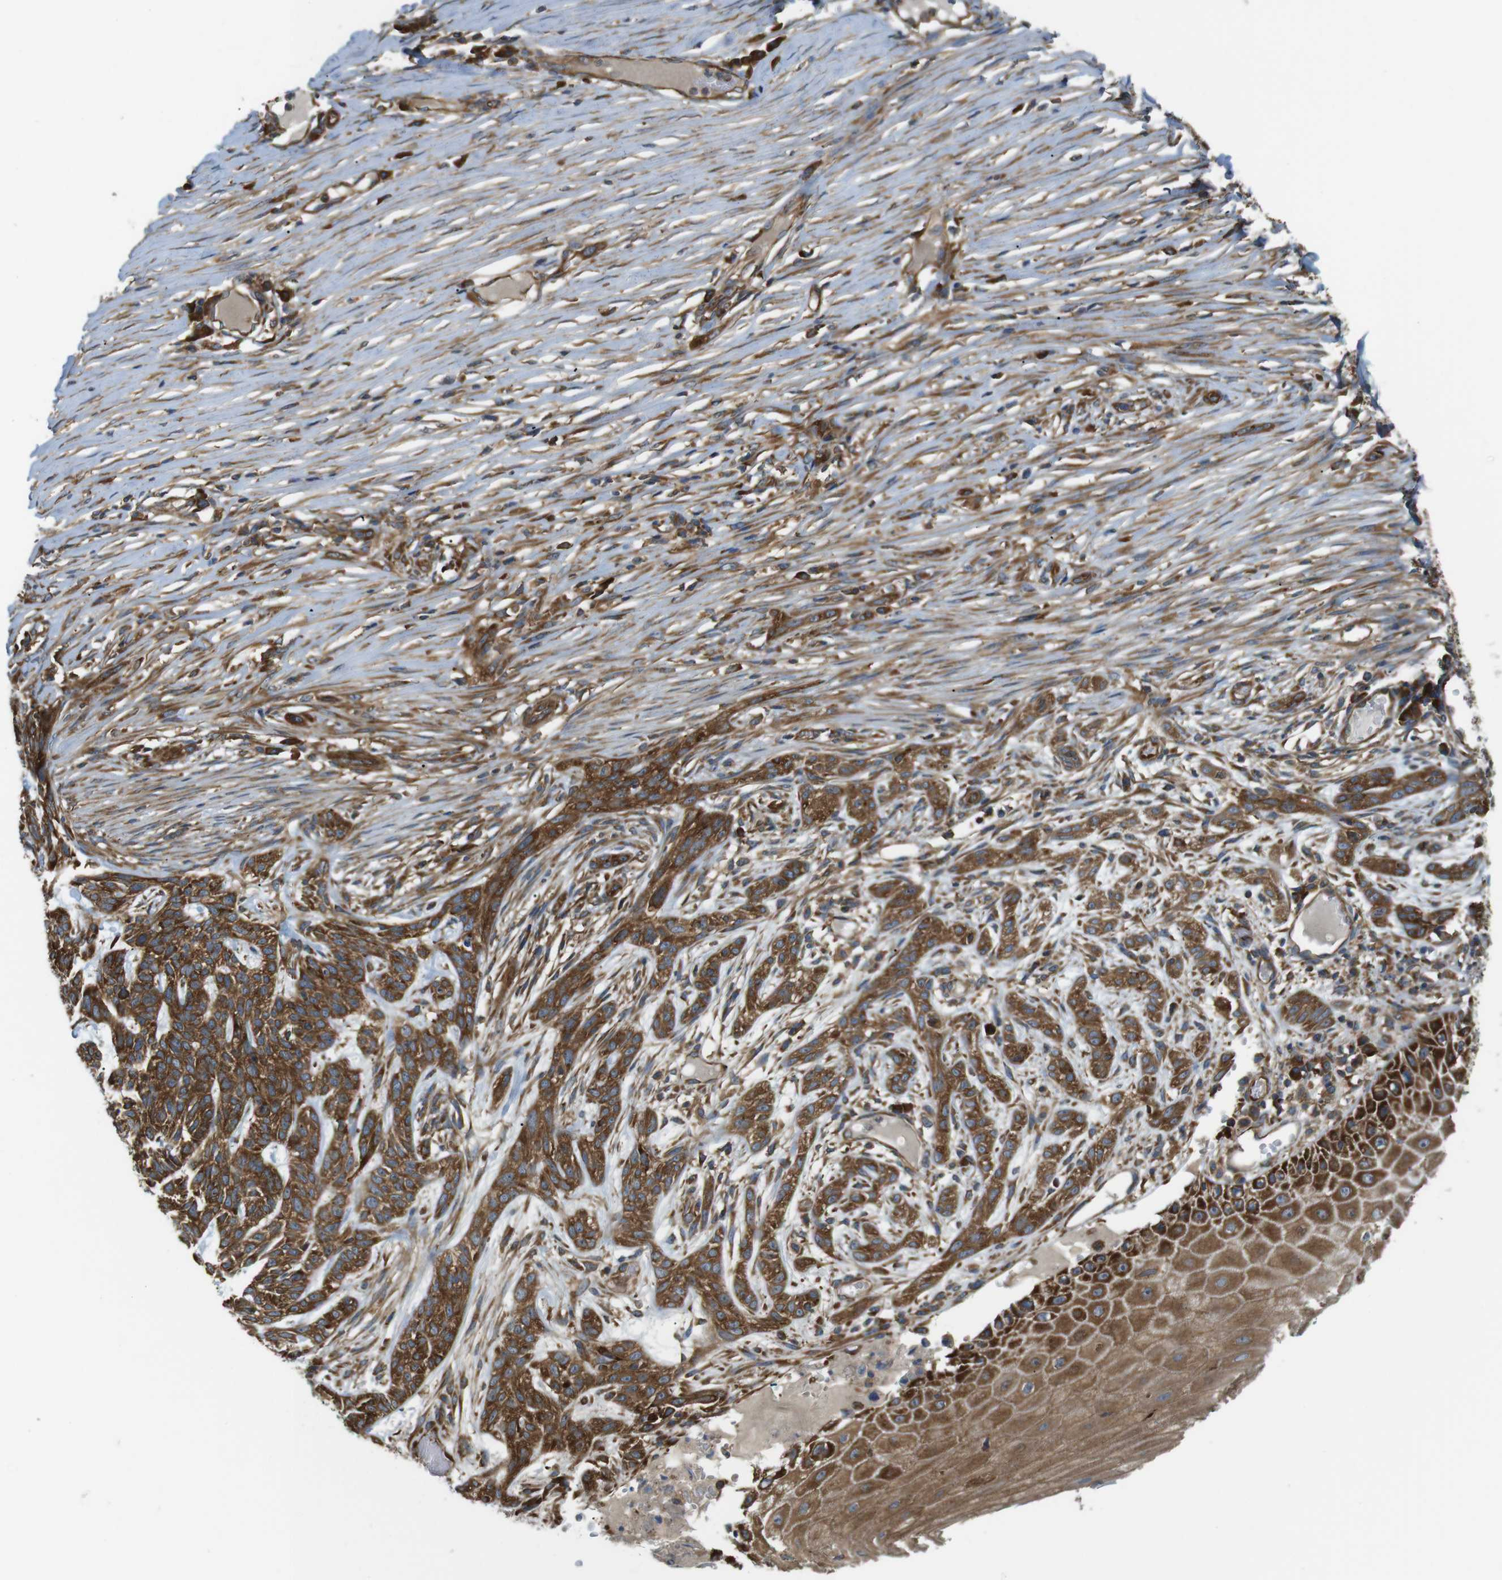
{"staining": {"intensity": "strong", "quantity": "25%-75%", "location": "cytoplasmic/membranous"}, "tissue": "skin cancer", "cell_type": "Tumor cells", "image_type": "cancer", "snomed": [{"axis": "morphology", "description": "Basal cell carcinoma"}, {"axis": "topography", "description": "Skin"}], "caption": "The immunohistochemical stain labels strong cytoplasmic/membranous staining in tumor cells of basal cell carcinoma (skin) tissue.", "gene": "TSC1", "patient": {"sex": "female", "age": 59}}